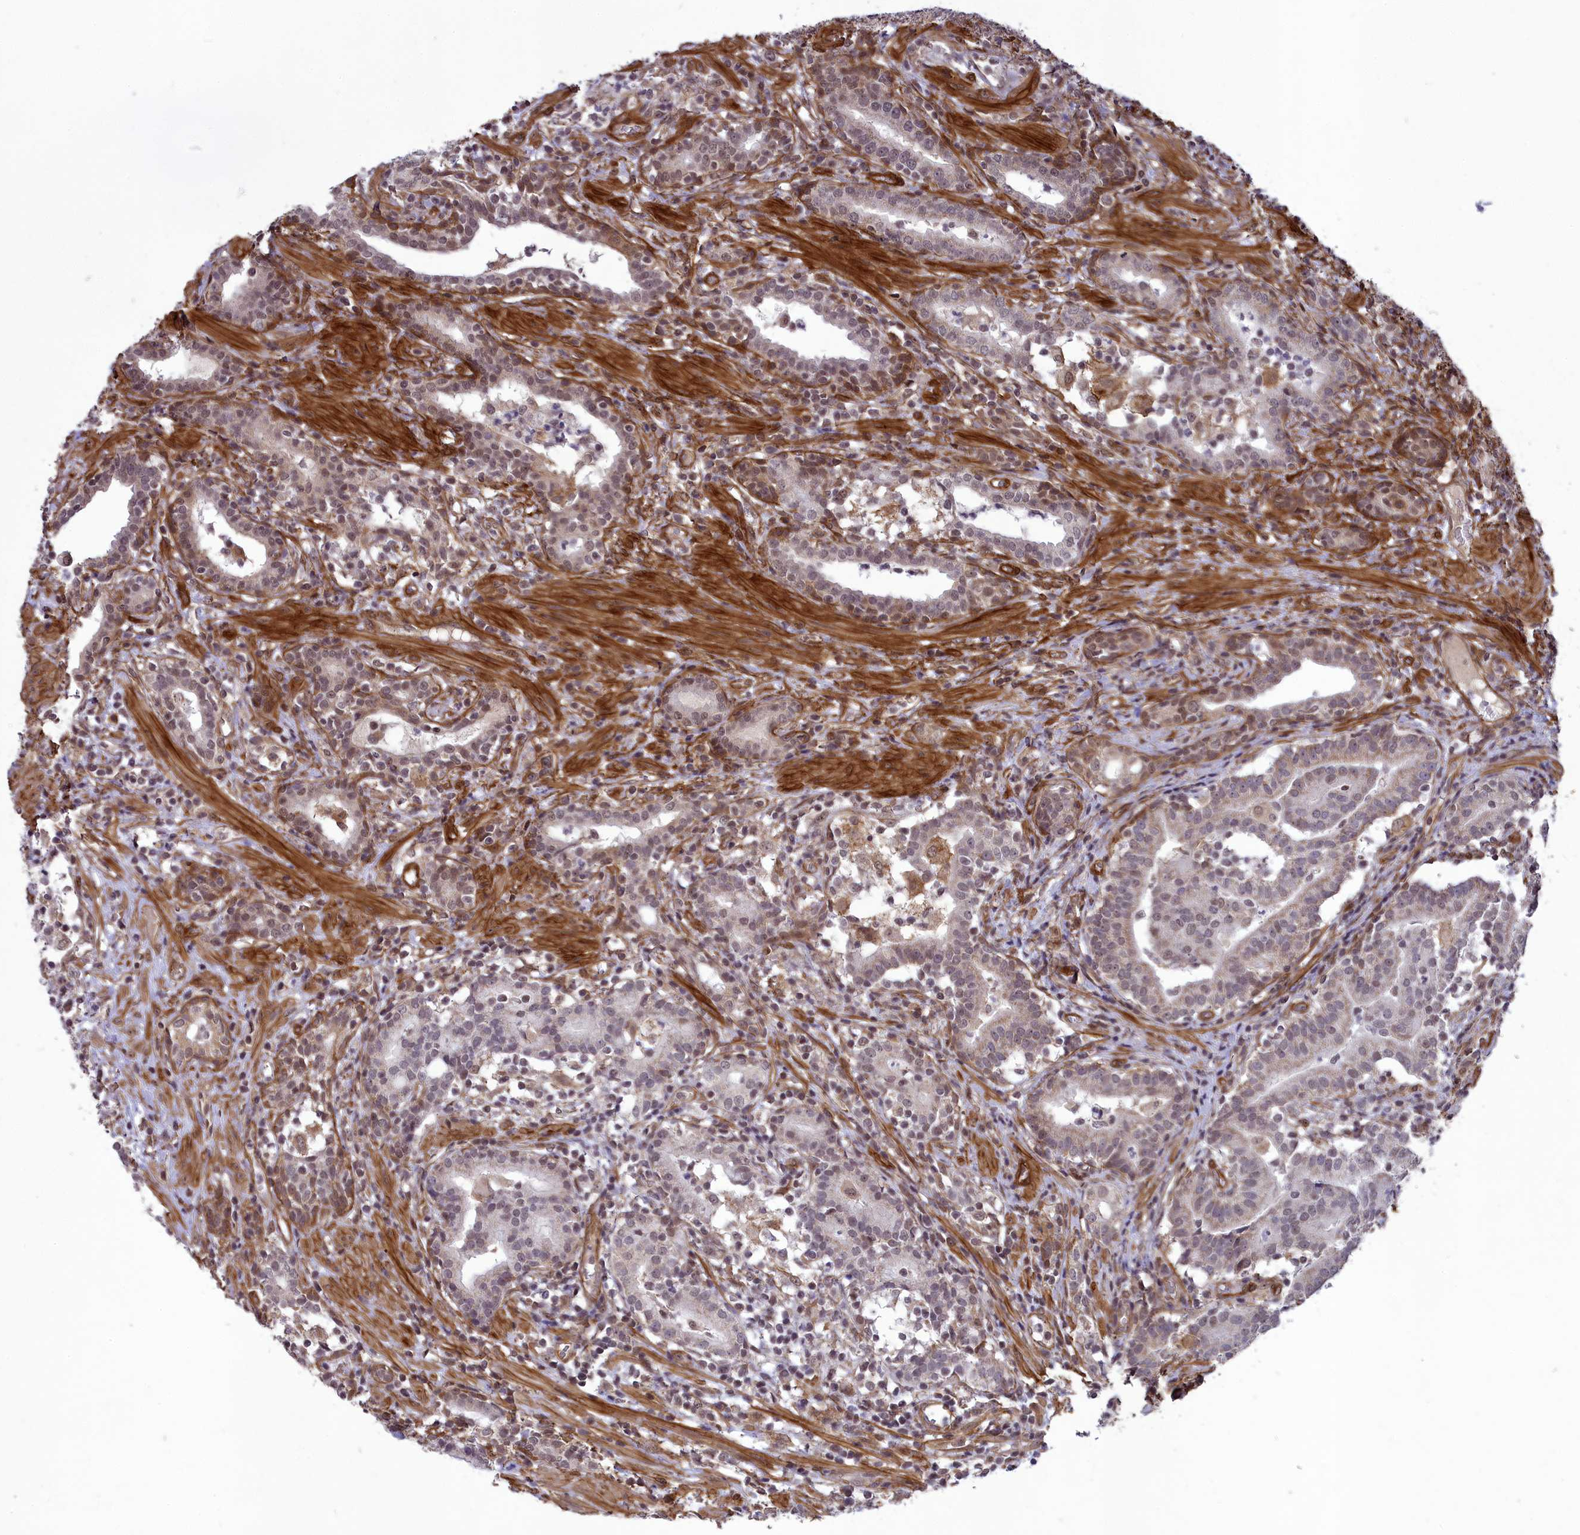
{"staining": {"intensity": "weak", "quantity": "25%-75%", "location": "nuclear"}, "tissue": "prostate cancer", "cell_type": "Tumor cells", "image_type": "cancer", "snomed": [{"axis": "morphology", "description": "Adenocarcinoma, High grade"}, {"axis": "topography", "description": "Prostate"}], "caption": "The photomicrograph shows immunohistochemical staining of prostate cancer (adenocarcinoma (high-grade)). There is weak nuclear positivity is identified in about 25%-75% of tumor cells.", "gene": "TNS1", "patient": {"sex": "male", "age": 67}}